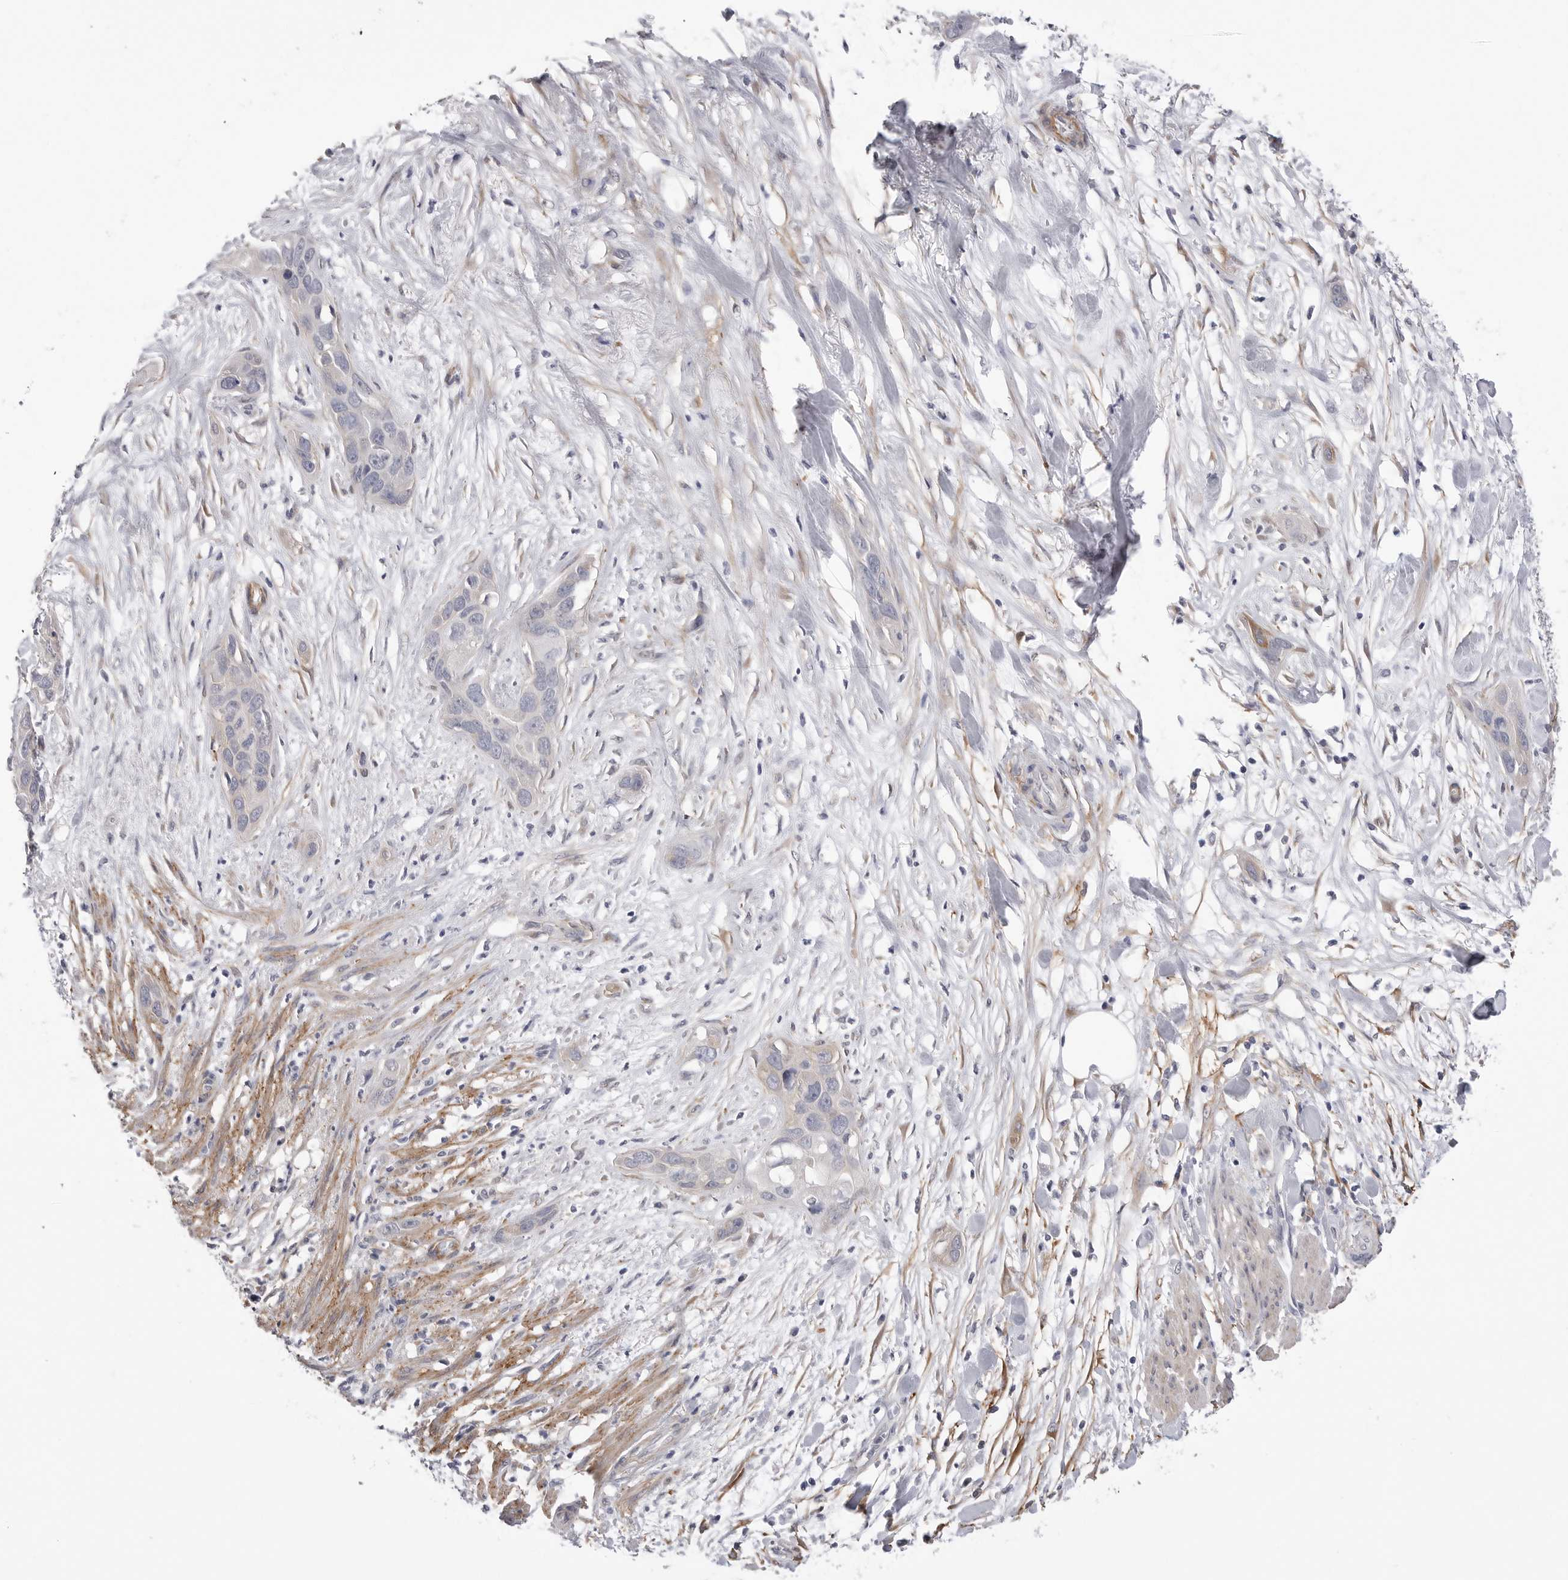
{"staining": {"intensity": "negative", "quantity": "none", "location": "none"}, "tissue": "pancreatic cancer", "cell_type": "Tumor cells", "image_type": "cancer", "snomed": [{"axis": "morphology", "description": "Adenocarcinoma, NOS"}, {"axis": "topography", "description": "Pancreas"}], "caption": "Immunohistochemistry of adenocarcinoma (pancreatic) exhibits no positivity in tumor cells.", "gene": "AKAP12", "patient": {"sex": "female", "age": 60}}